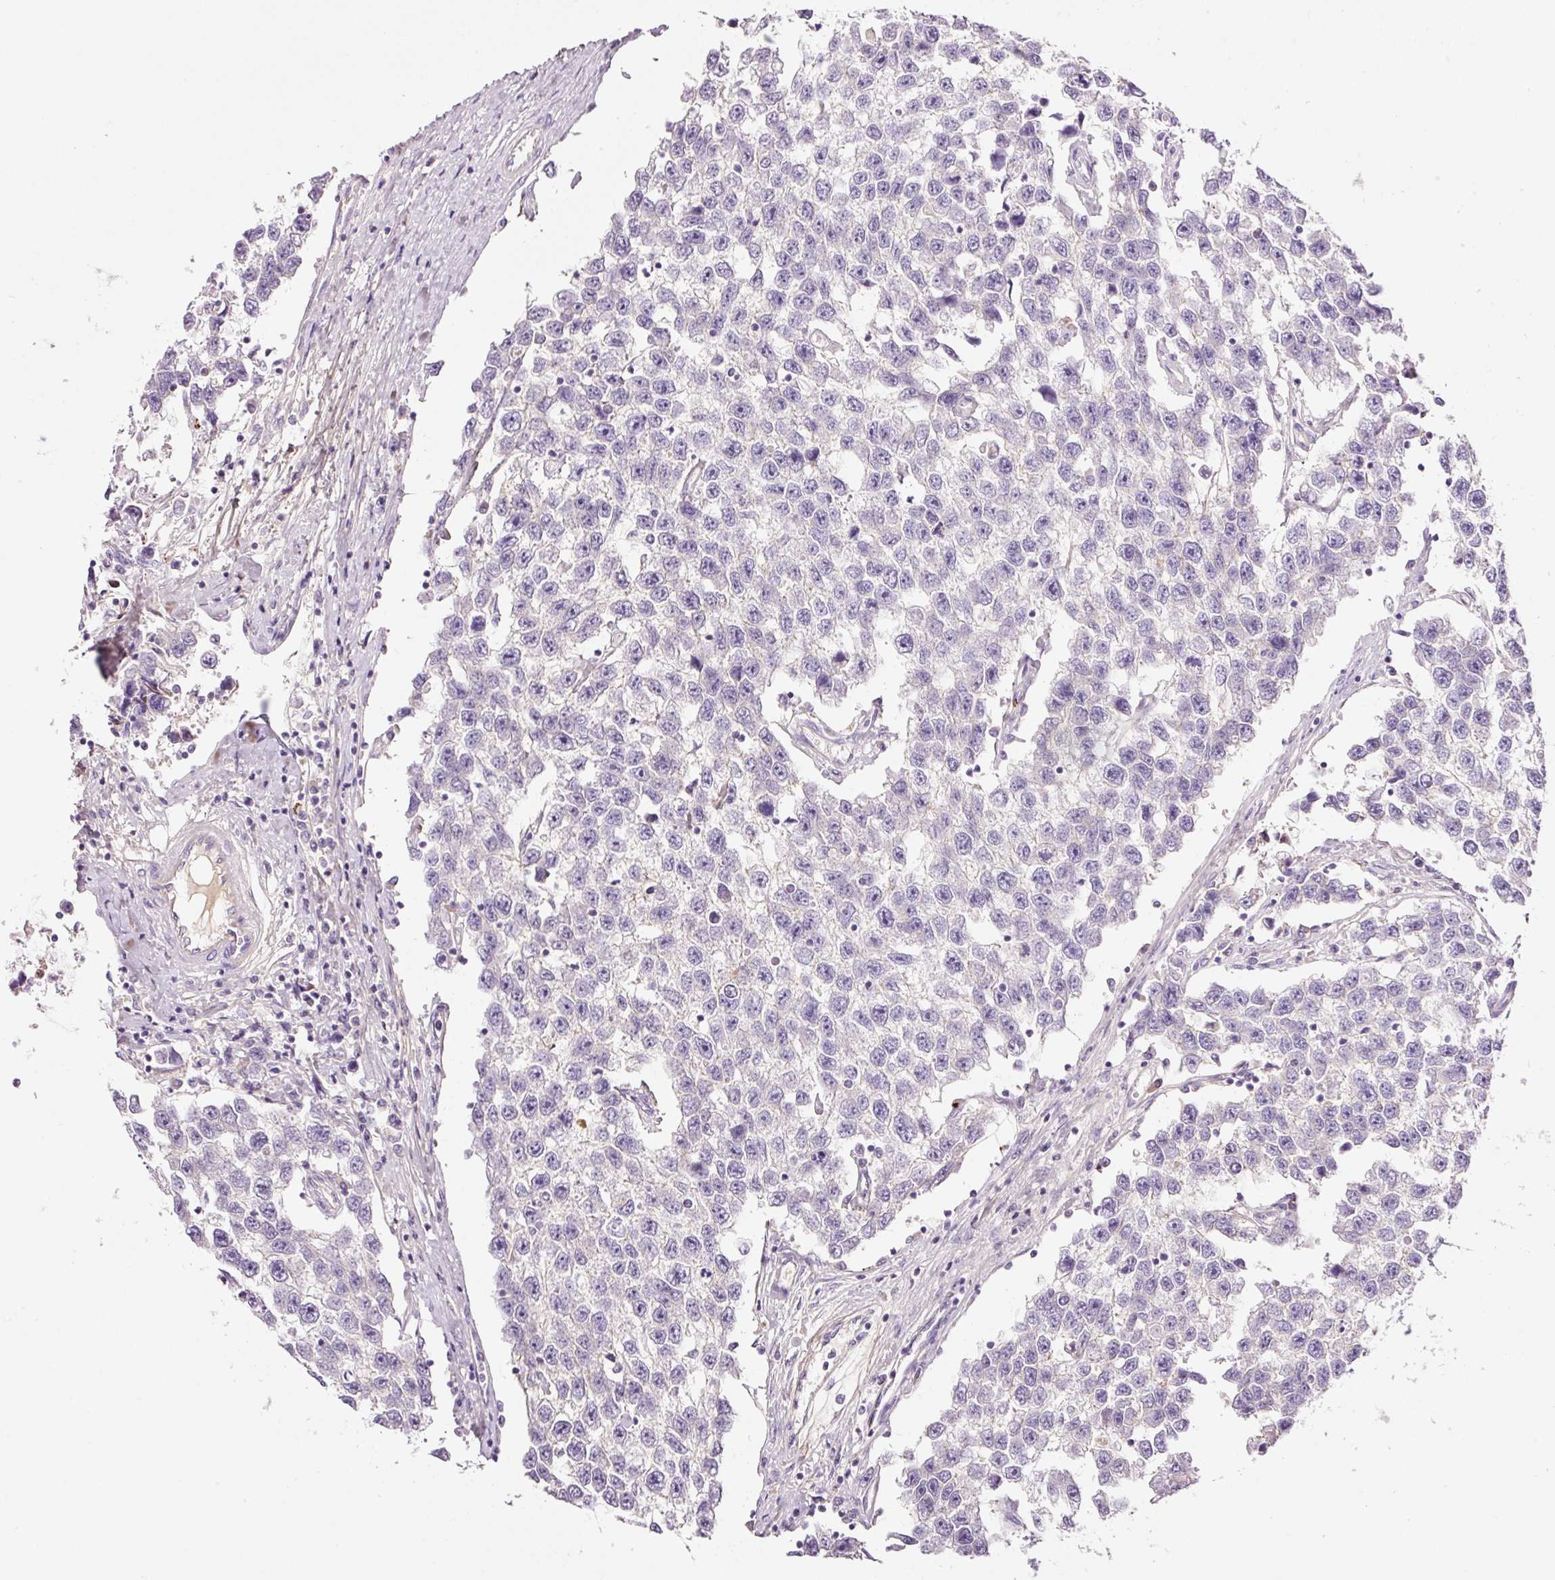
{"staining": {"intensity": "negative", "quantity": "none", "location": "none"}, "tissue": "testis cancer", "cell_type": "Tumor cells", "image_type": "cancer", "snomed": [{"axis": "morphology", "description": "Seminoma, NOS"}, {"axis": "topography", "description": "Testis"}], "caption": "High magnification brightfield microscopy of testis cancer (seminoma) stained with DAB (3,3'-diaminobenzidine) (brown) and counterstained with hematoxylin (blue): tumor cells show no significant expression.", "gene": "SOS2", "patient": {"sex": "male", "age": 33}}